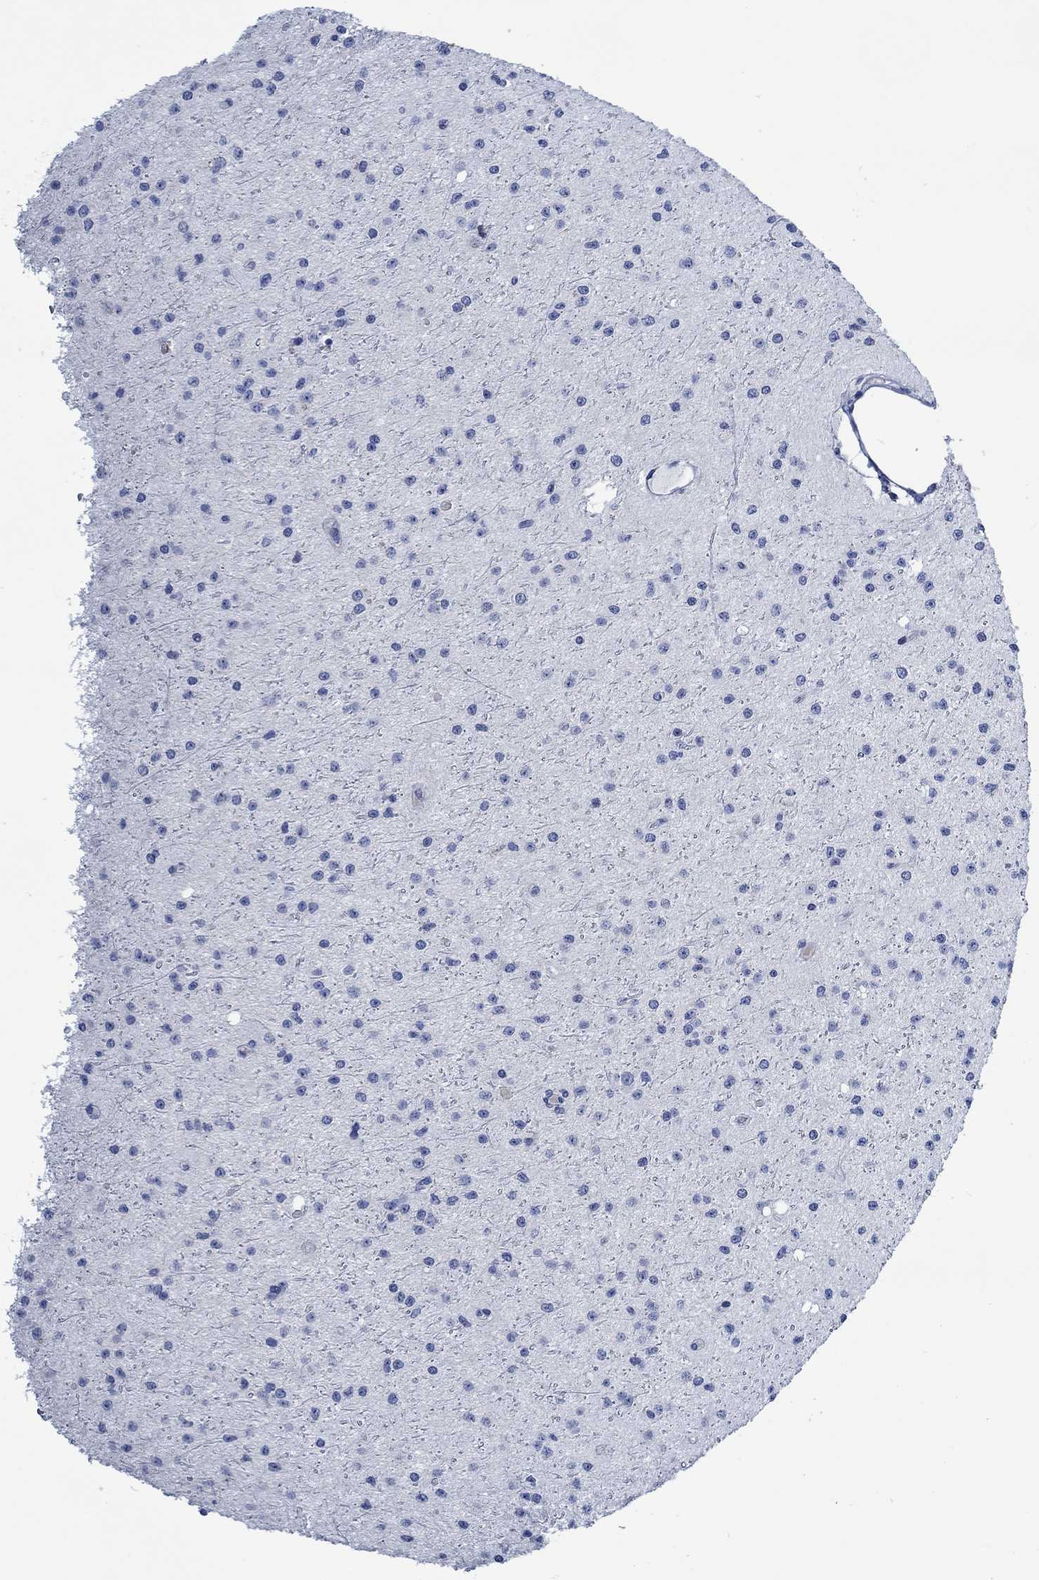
{"staining": {"intensity": "negative", "quantity": "none", "location": "none"}, "tissue": "glioma", "cell_type": "Tumor cells", "image_type": "cancer", "snomed": [{"axis": "morphology", "description": "Glioma, malignant, Low grade"}, {"axis": "topography", "description": "Brain"}], "caption": "Micrograph shows no significant protein staining in tumor cells of low-grade glioma (malignant).", "gene": "SVEP1", "patient": {"sex": "male", "age": 27}}